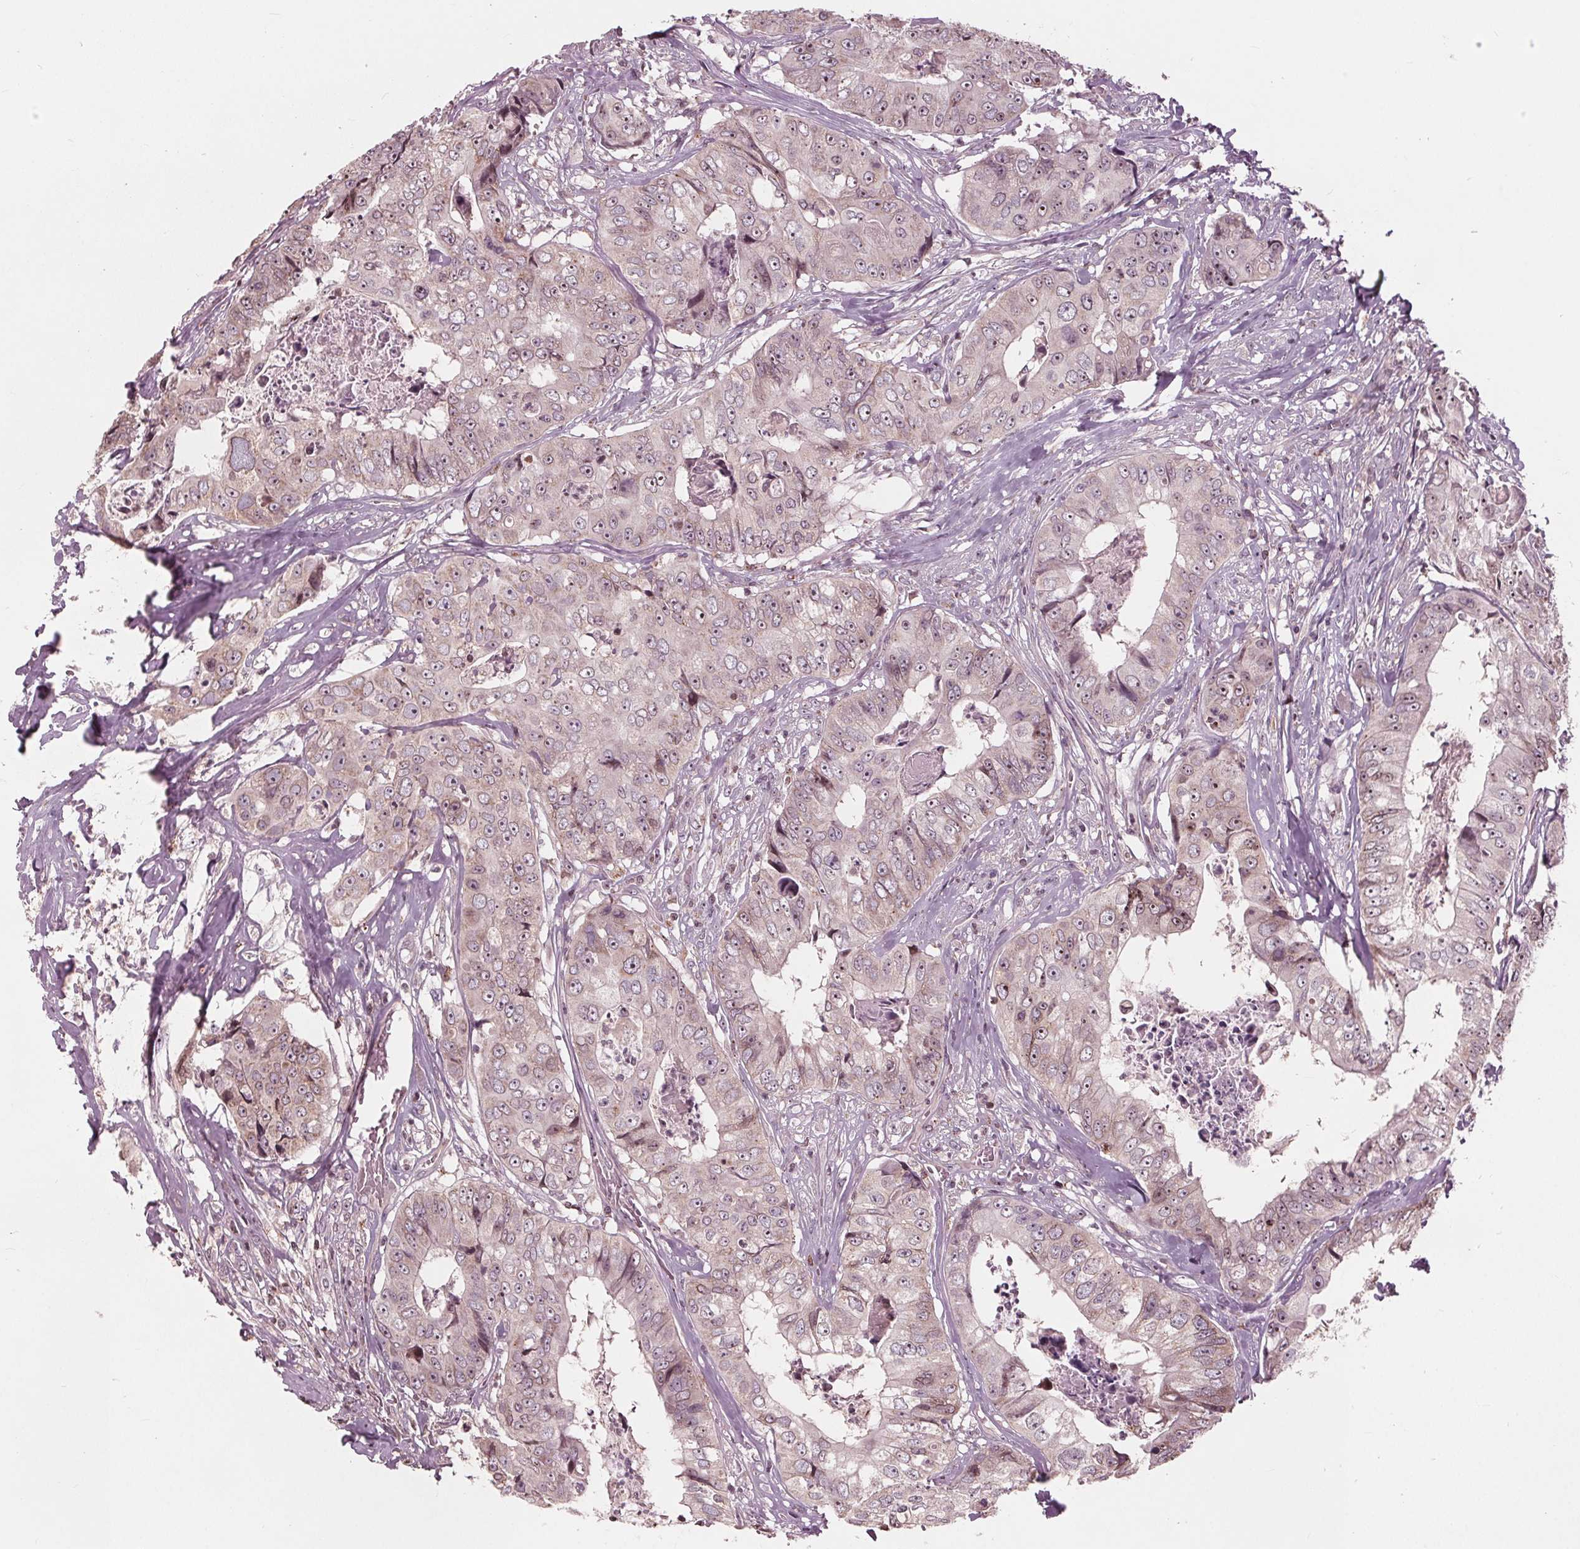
{"staining": {"intensity": "weak", "quantity": "<25%", "location": "cytoplasmic/membranous,nuclear"}, "tissue": "colorectal cancer", "cell_type": "Tumor cells", "image_type": "cancer", "snomed": [{"axis": "morphology", "description": "Adenocarcinoma, NOS"}, {"axis": "topography", "description": "Rectum"}], "caption": "Colorectal adenocarcinoma was stained to show a protein in brown. There is no significant expression in tumor cells.", "gene": "NUP210", "patient": {"sex": "female", "age": 62}}